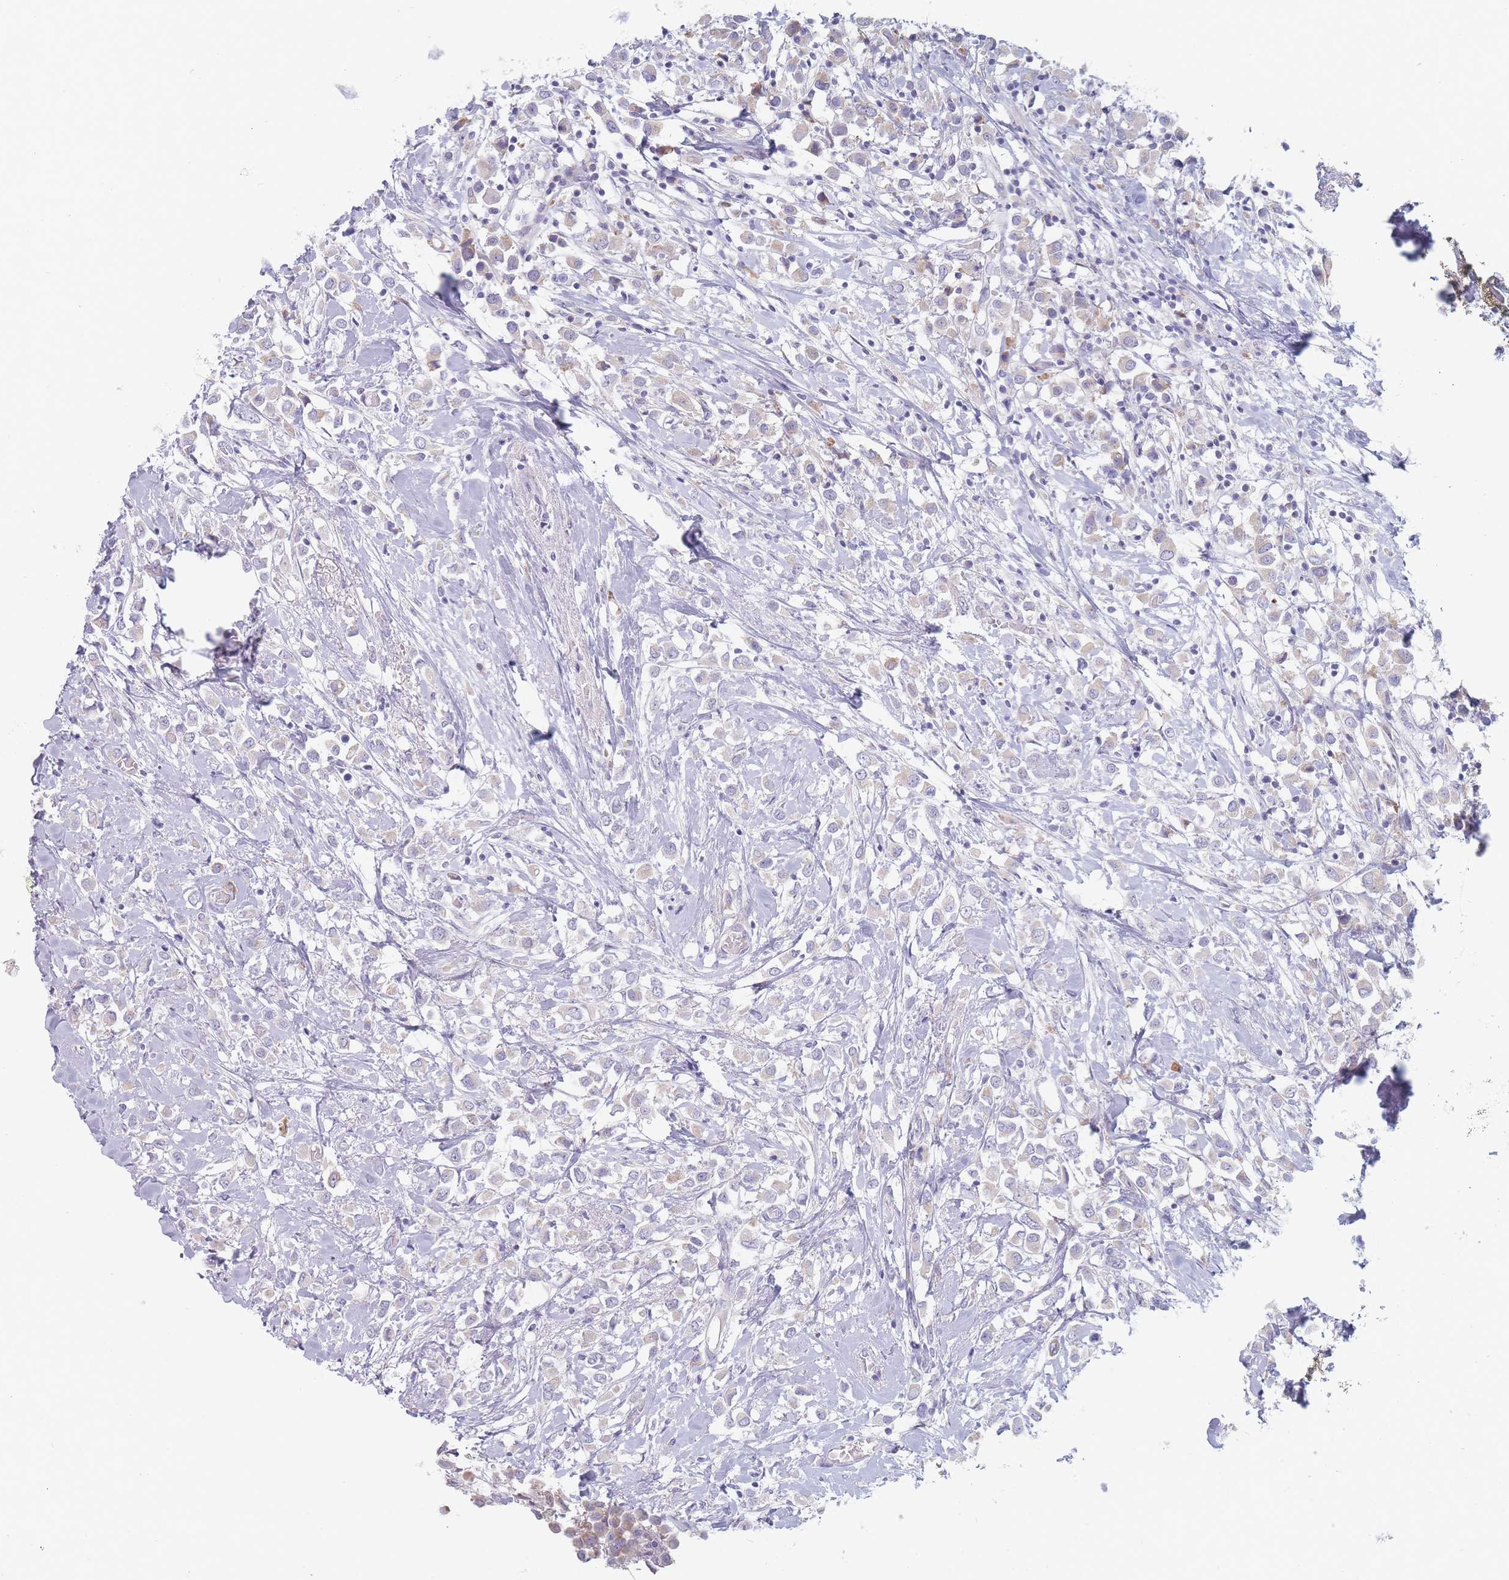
{"staining": {"intensity": "weak", "quantity": "<25%", "location": "cytoplasmic/membranous"}, "tissue": "breast cancer", "cell_type": "Tumor cells", "image_type": "cancer", "snomed": [{"axis": "morphology", "description": "Duct carcinoma"}, {"axis": "topography", "description": "Breast"}], "caption": "The image shows no significant positivity in tumor cells of breast cancer (infiltrating ductal carcinoma). (Stains: DAB (3,3'-diaminobenzidine) immunohistochemistry (IHC) with hematoxylin counter stain, Microscopy: brightfield microscopy at high magnification).", "gene": "SPATS1", "patient": {"sex": "female", "age": 61}}